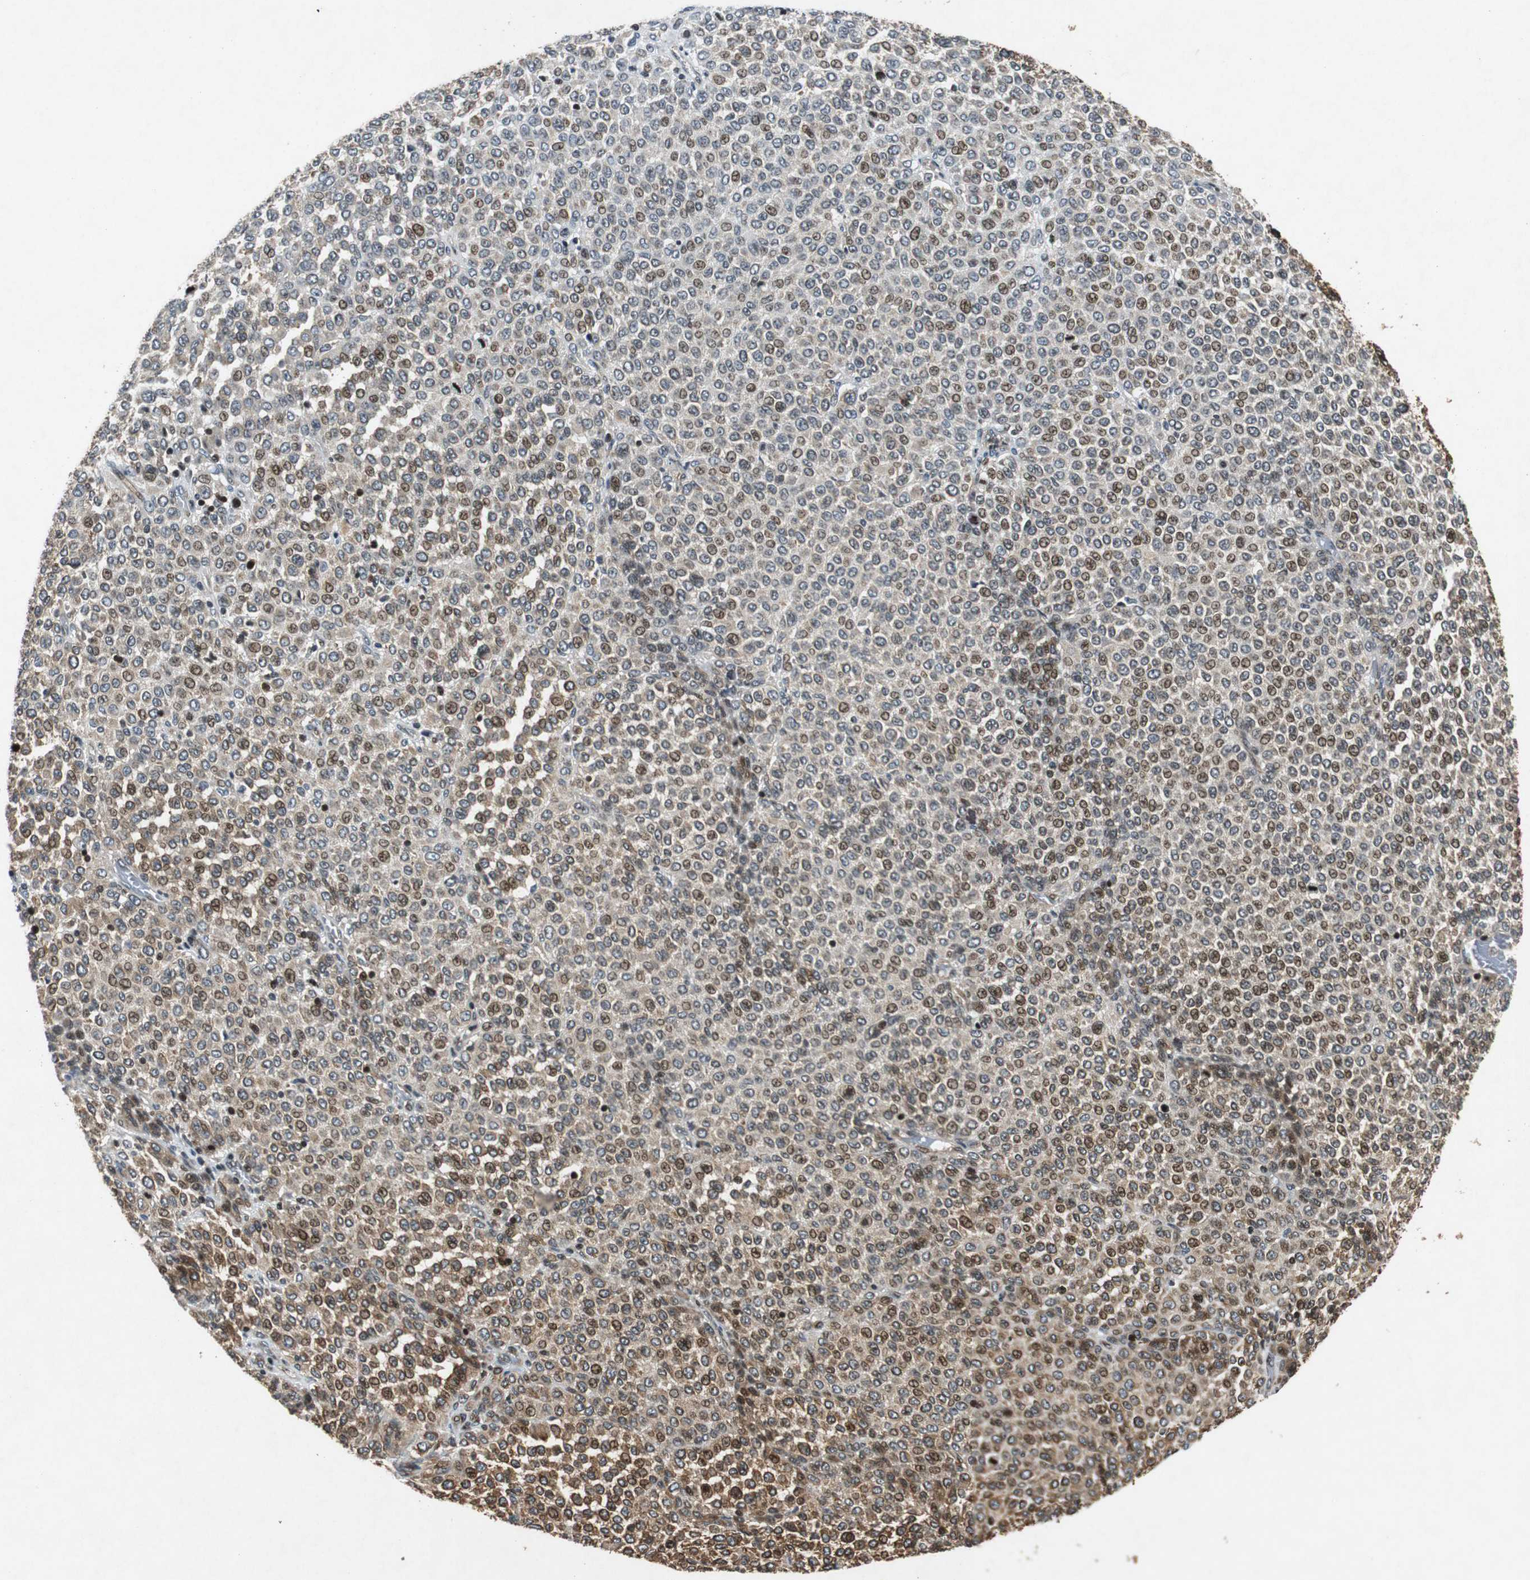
{"staining": {"intensity": "moderate", "quantity": "25%-75%", "location": "cytoplasmic/membranous"}, "tissue": "melanoma", "cell_type": "Tumor cells", "image_type": "cancer", "snomed": [{"axis": "morphology", "description": "Malignant melanoma, Metastatic site"}, {"axis": "topography", "description": "Pancreas"}], "caption": "Approximately 25%-75% of tumor cells in human melanoma exhibit moderate cytoplasmic/membranous protein expression as visualized by brown immunohistochemical staining.", "gene": "TUBA4A", "patient": {"sex": "female", "age": 30}}